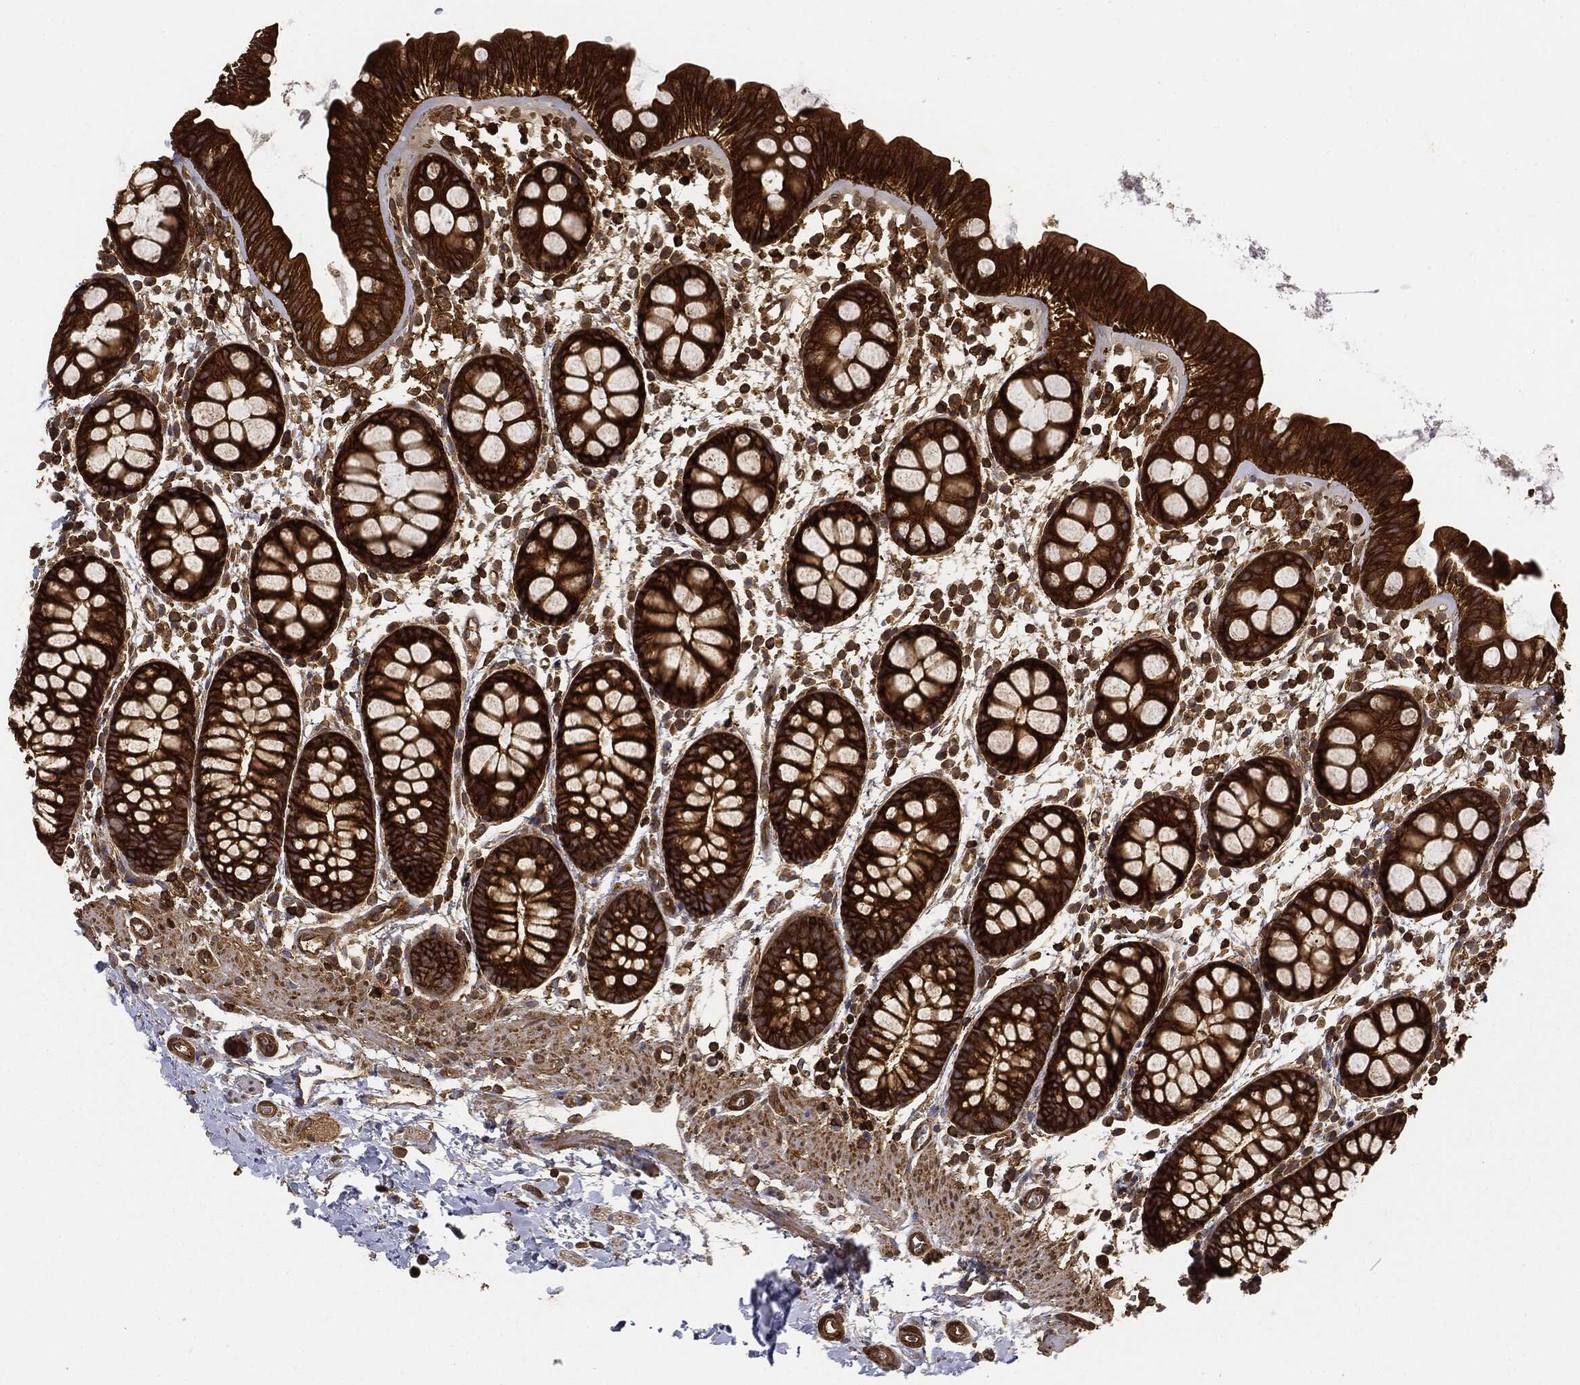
{"staining": {"intensity": "strong", "quantity": ">75%", "location": "cytoplasmic/membranous"}, "tissue": "rectum", "cell_type": "Glandular cells", "image_type": "normal", "snomed": [{"axis": "morphology", "description": "Normal tissue, NOS"}, {"axis": "topography", "description": "Rectum"}], "caption": "Immunohistochemical staining of benign human rectum exhibits strong cytoplasmic/membranous protein positivity in approximately >75% of glandular cells.", "gene": "WDR1", "patient": {"sex": "male", "age": 57}}